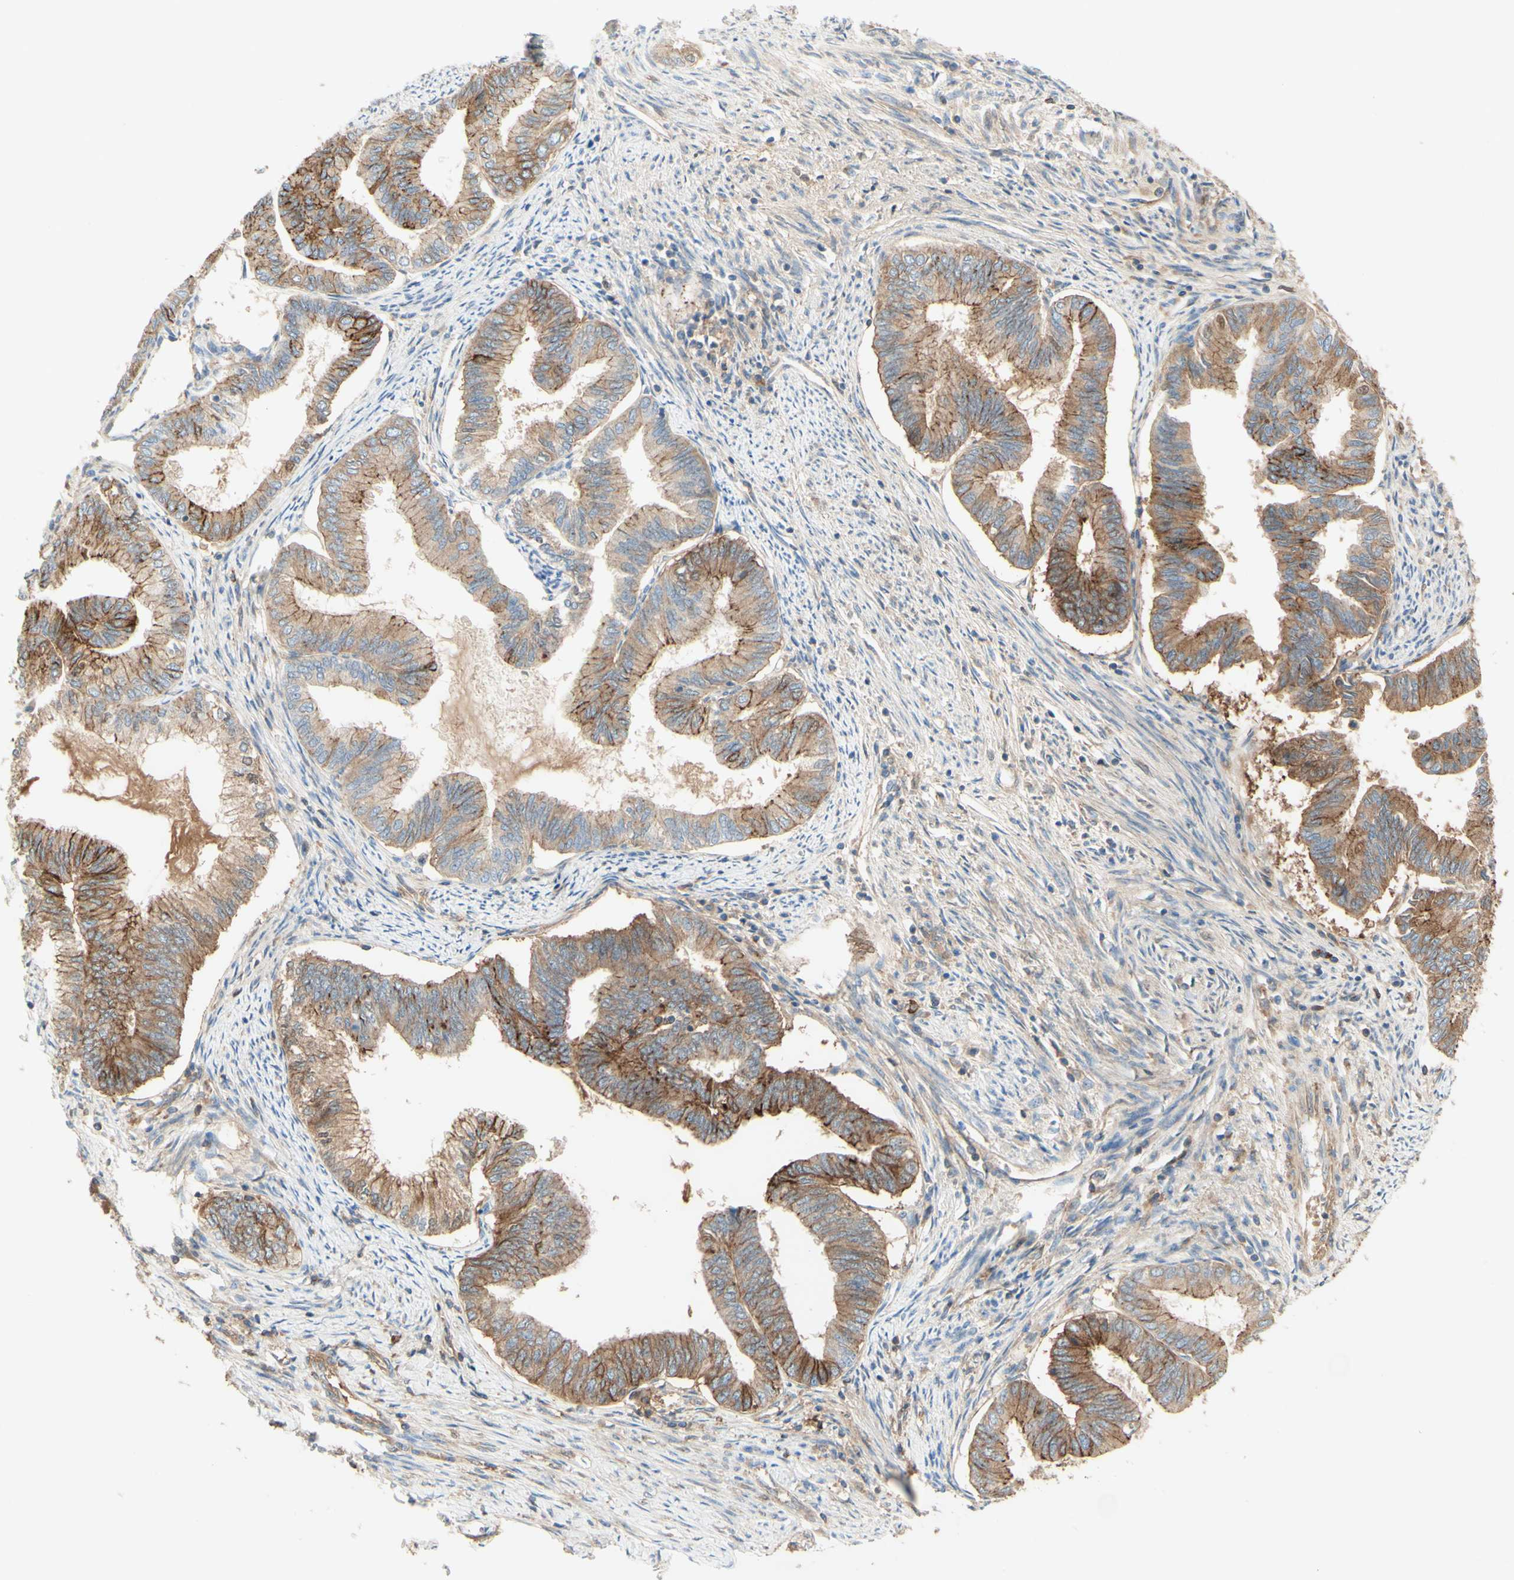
{"staining": {"intensity": "moderate", "quantity": ">75%", "location": "cytoplasmic/membranous"}, "tissue": "endometrial cancer", "cell_type": "Tumor cells", "image_type": "cancer", "snomed": [{"axis": "morphology", "description": "Adenocarcinoma, NOS"}, {"axis": "topography", "description": "Endometrium"}], "caption": "This is an image of immunohistochemistry (IHC) staining of adenocarcinoma (endometrial), which shows moderate expression in the cytoplasmic/membranous of tumor cells.", "gene": "ALCAM", "patient": {"sex": "female", "age": 86}}